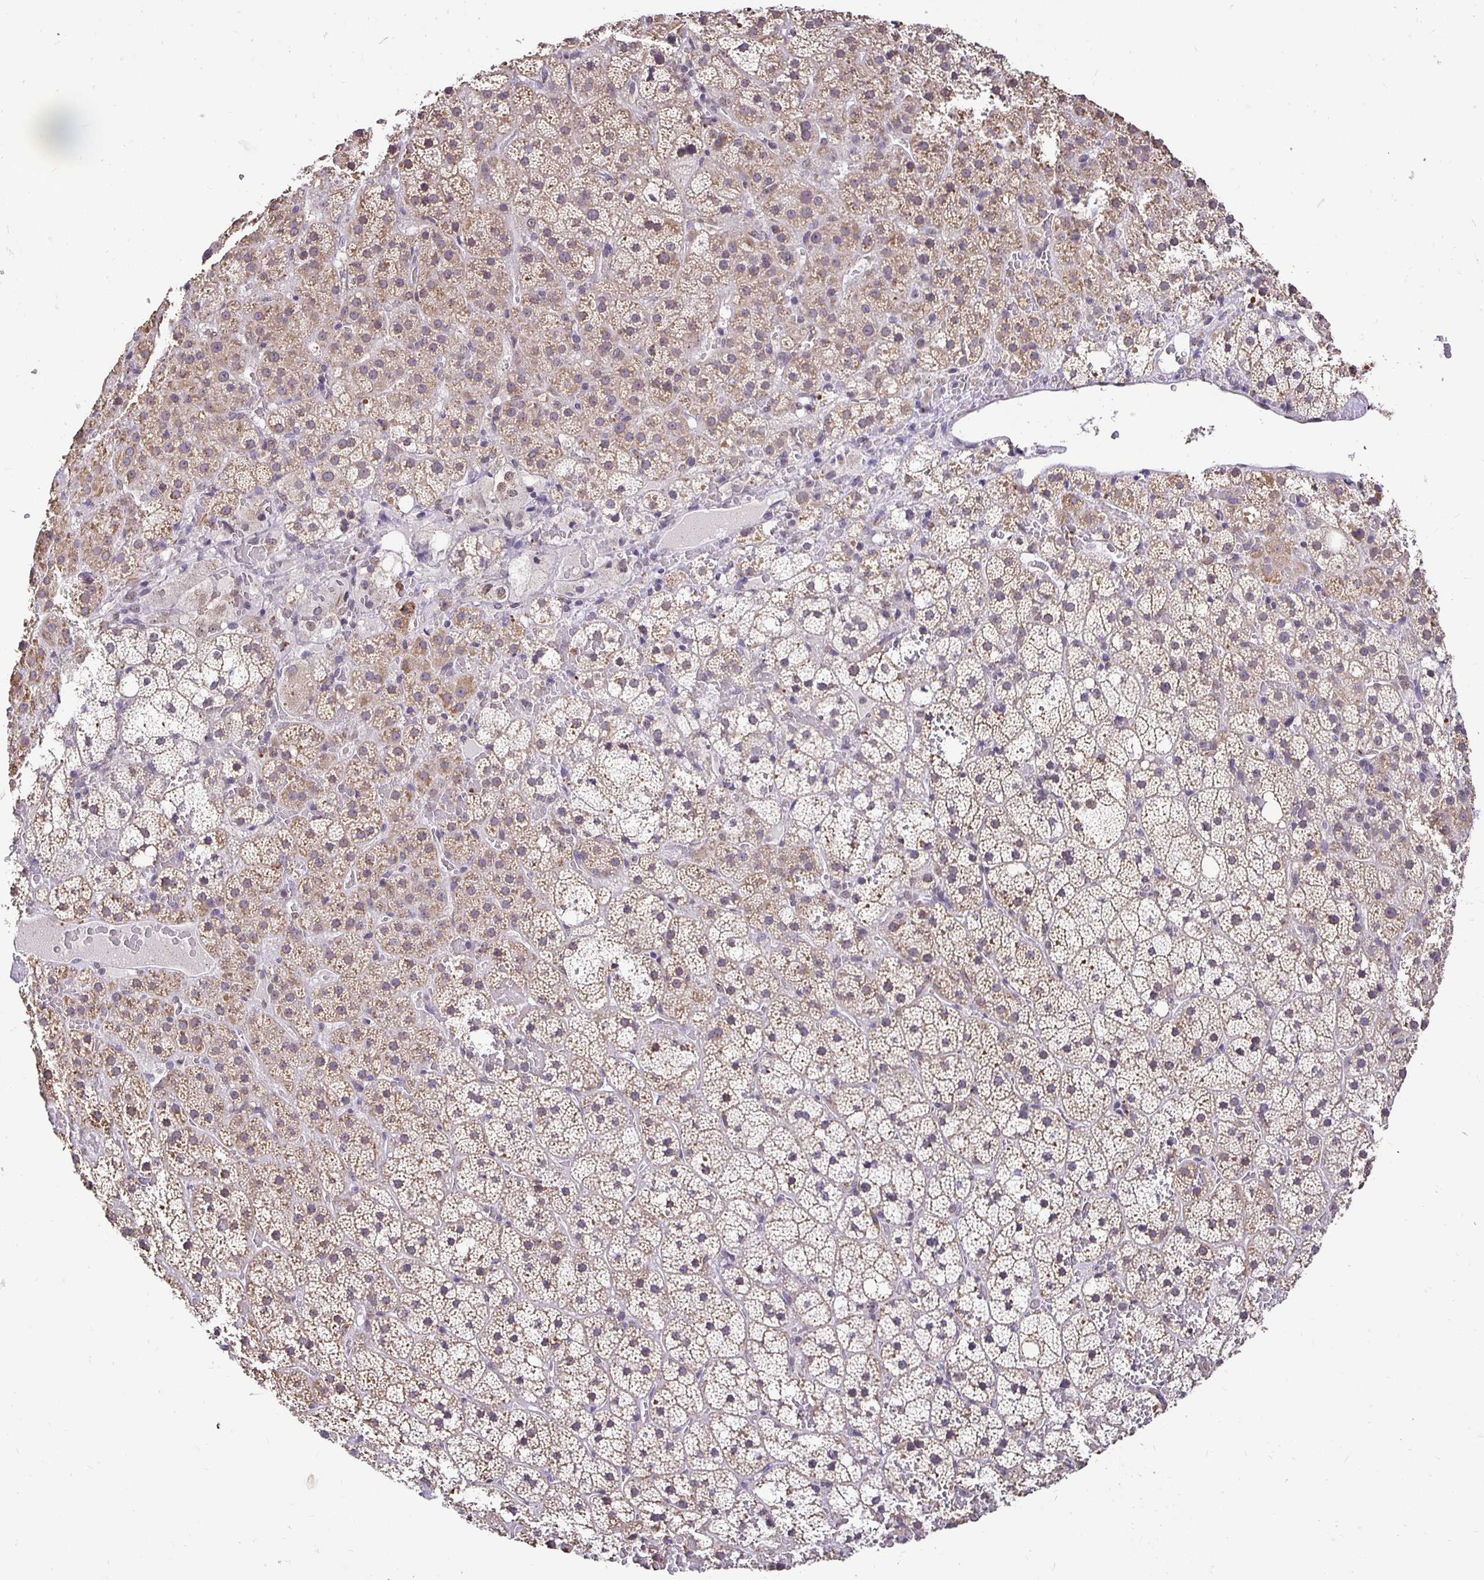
{"staining": {"intensity": "moderate", "quantity": ">75%", "location": "cytoplasmic/membranous"}, "tissue": "adrenal gland", "cell_type": "Glandular cells", "image_type": "normal", "snomed": [{"axis": "morphology", "description": "Normal tissue, NOS"}, {"axis": "topography", "description": "Adrenal gland"}], "caption": "Protein analysis of benign adrenal gland demonstrates moderate cytoplasmic/membranous positivity in about >75% of glandular cells. The protein is shown in brown color, while the nuclei are stained blue.", "gene": "RHEBL1", "patient": {"sex": "male", "age": 53}}